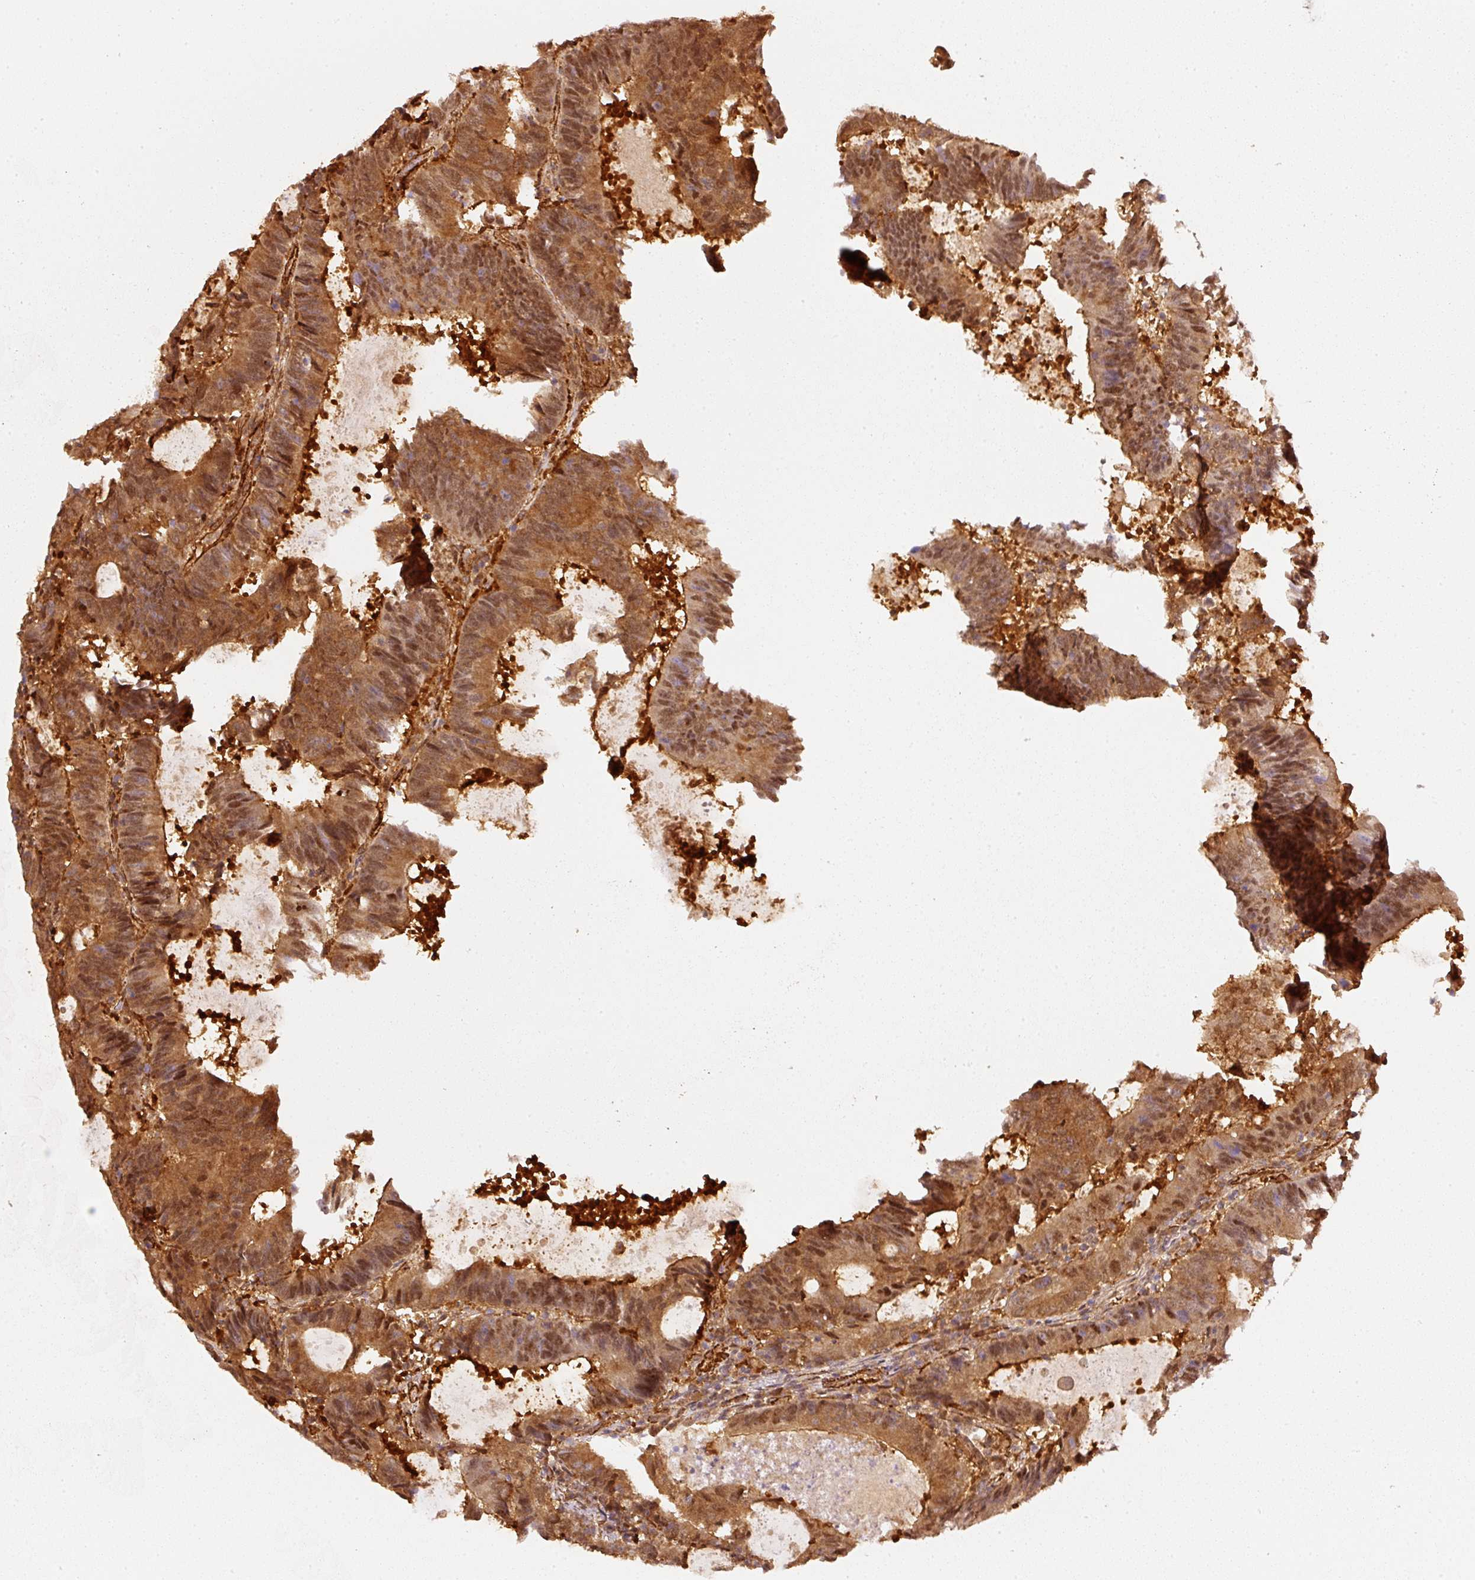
{"staining": {"intensity": "moderate", "quantity": ">75%", "location": "cytoplasmic/membranous,nuclear"}, "tissue": "colorectal cancer", "cell_type": "Tumor cells", "image_type": "cancer", "snomed": [{"axis": "morphology", "description": "Adenocarcinoma, NOS"}, {"axis": "topography", "description": "Colon"}], "caption": "DAB immunohistochemical staining of colorectal cancer reveals moderate cytoplasmic/membranous and nuclear protein expression in about >75% of tumor cells.", "gene": "PSMD1", "patient": {"sex": "male", "age": 67}}